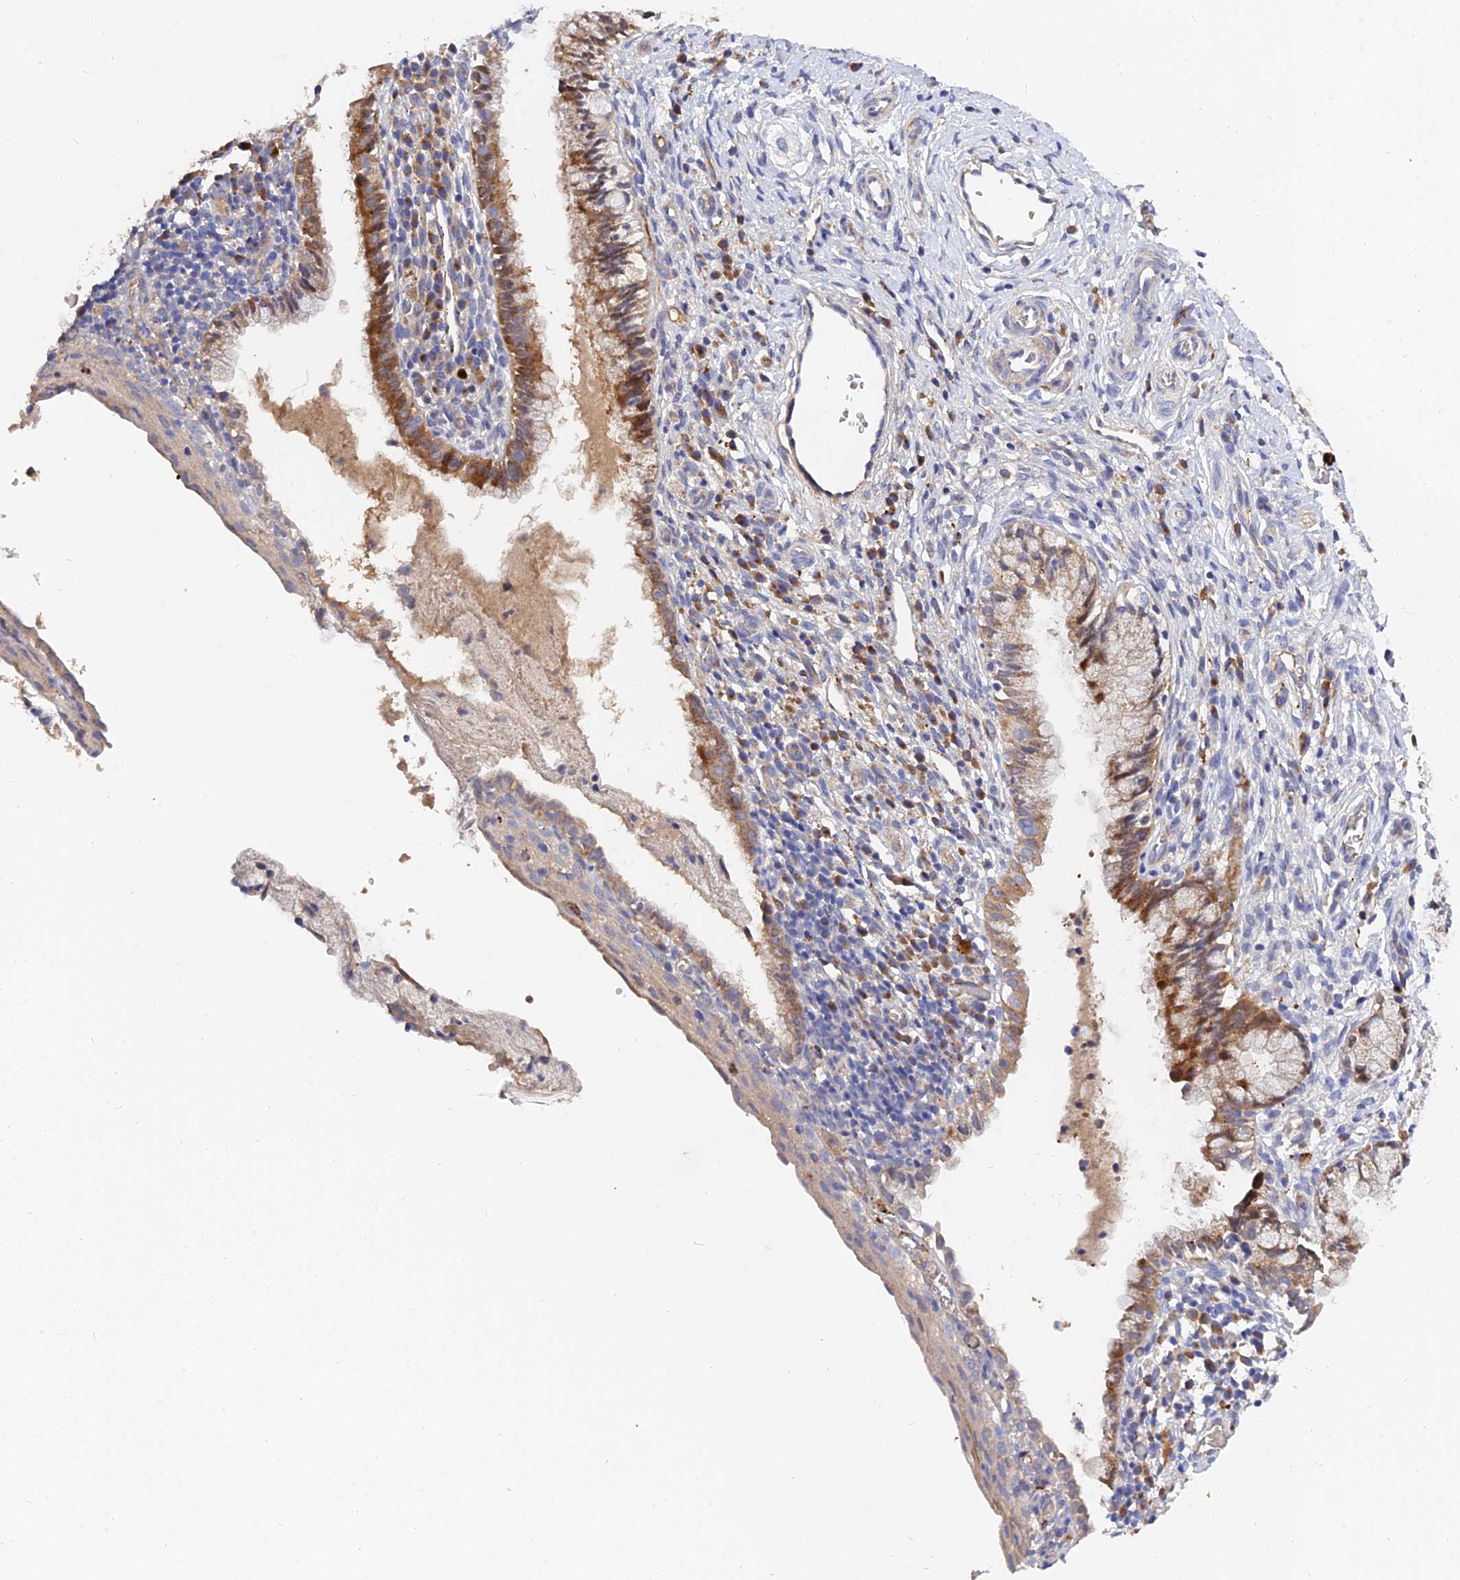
{"staining": {"intensity": "moderate", "quantity": "25%-75%", "location": "cytoplasmic/membranous"}, "tissue": "cervix", "cell_type": "Glandular cells", "image_type": "normal", "snomed": [{"axis": "morphology", "description": "Normal tissue, NOS"}, {"axis": "topography", "description": "Cervix"}], "caption": "Immunohistochemical staining of benign cervix reveals medium levels of moderate cytoplasmic/membranous positivity in about 25%-75% of glandular cells.", "gene": "MRPL35", "patient": {"sex": "female", "age": 27}}